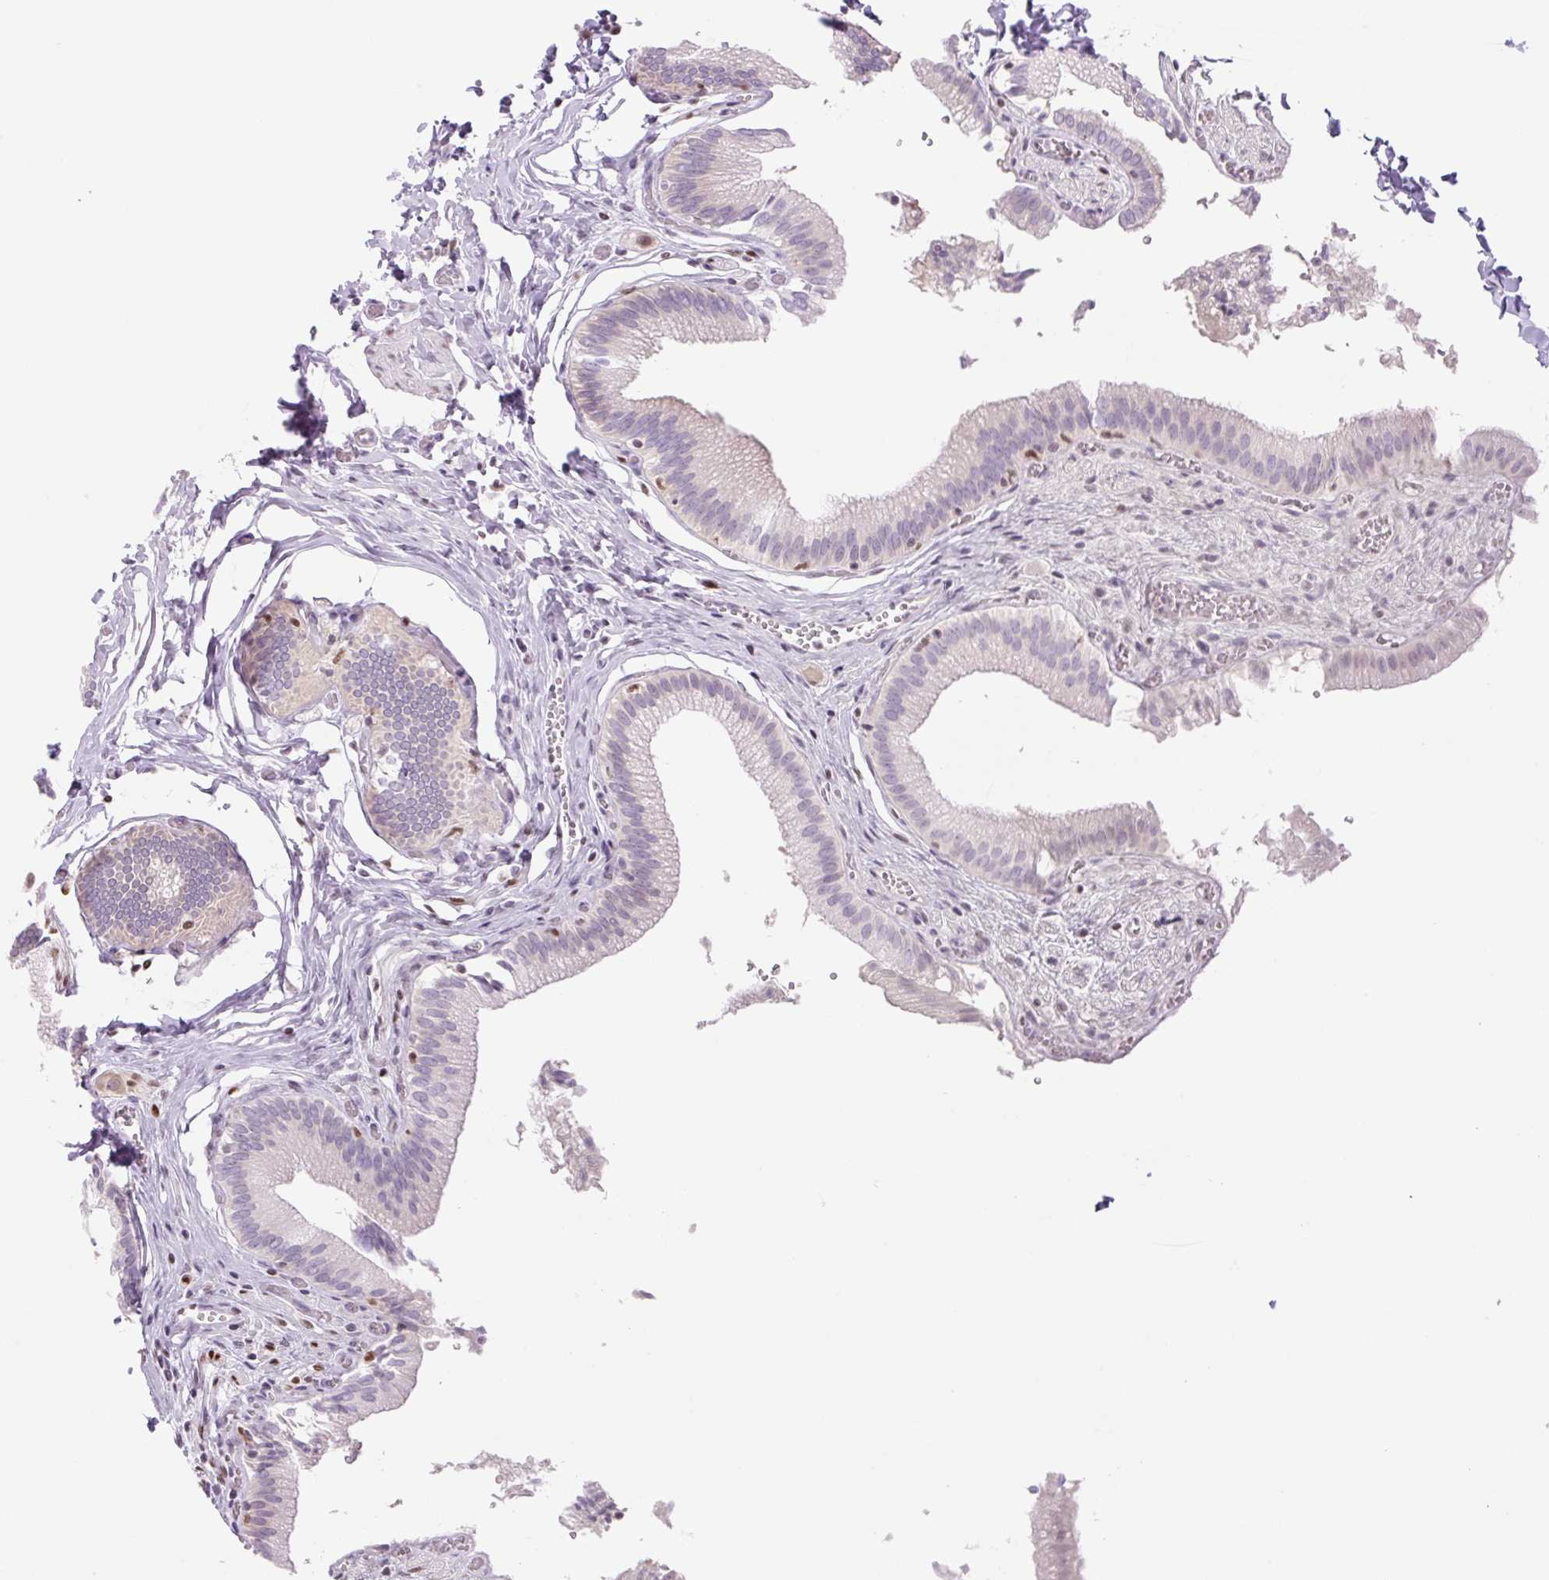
{"staining": {"intensity": "negative", "quantity": "none", "location": "none"}, "tissue": "gallbladder", "cell_type": "Glandular cells", "image_type": "normal", "snomed": [{"axis": "morphology", "description": "Normal tissue, NOS"}, {"axis": "topography", "description": "Gallbladder"}, {"axis": "topography", "description": "Peripheral nerve tissue"}], "caption": "DAB (3,3'-diaminobenzidine) immunohistochemical staining of normal human gallbladder reveals no significant positivity in glandular cells. Brightfield microscopy of immunohistochemistry stained with DAB (3,3'-diaminobenzidine) (brown) and hematoxylin (blue), captured at high magnification.", "gene": "TLE3", "patient": {"sex": "male", "age": 17}}